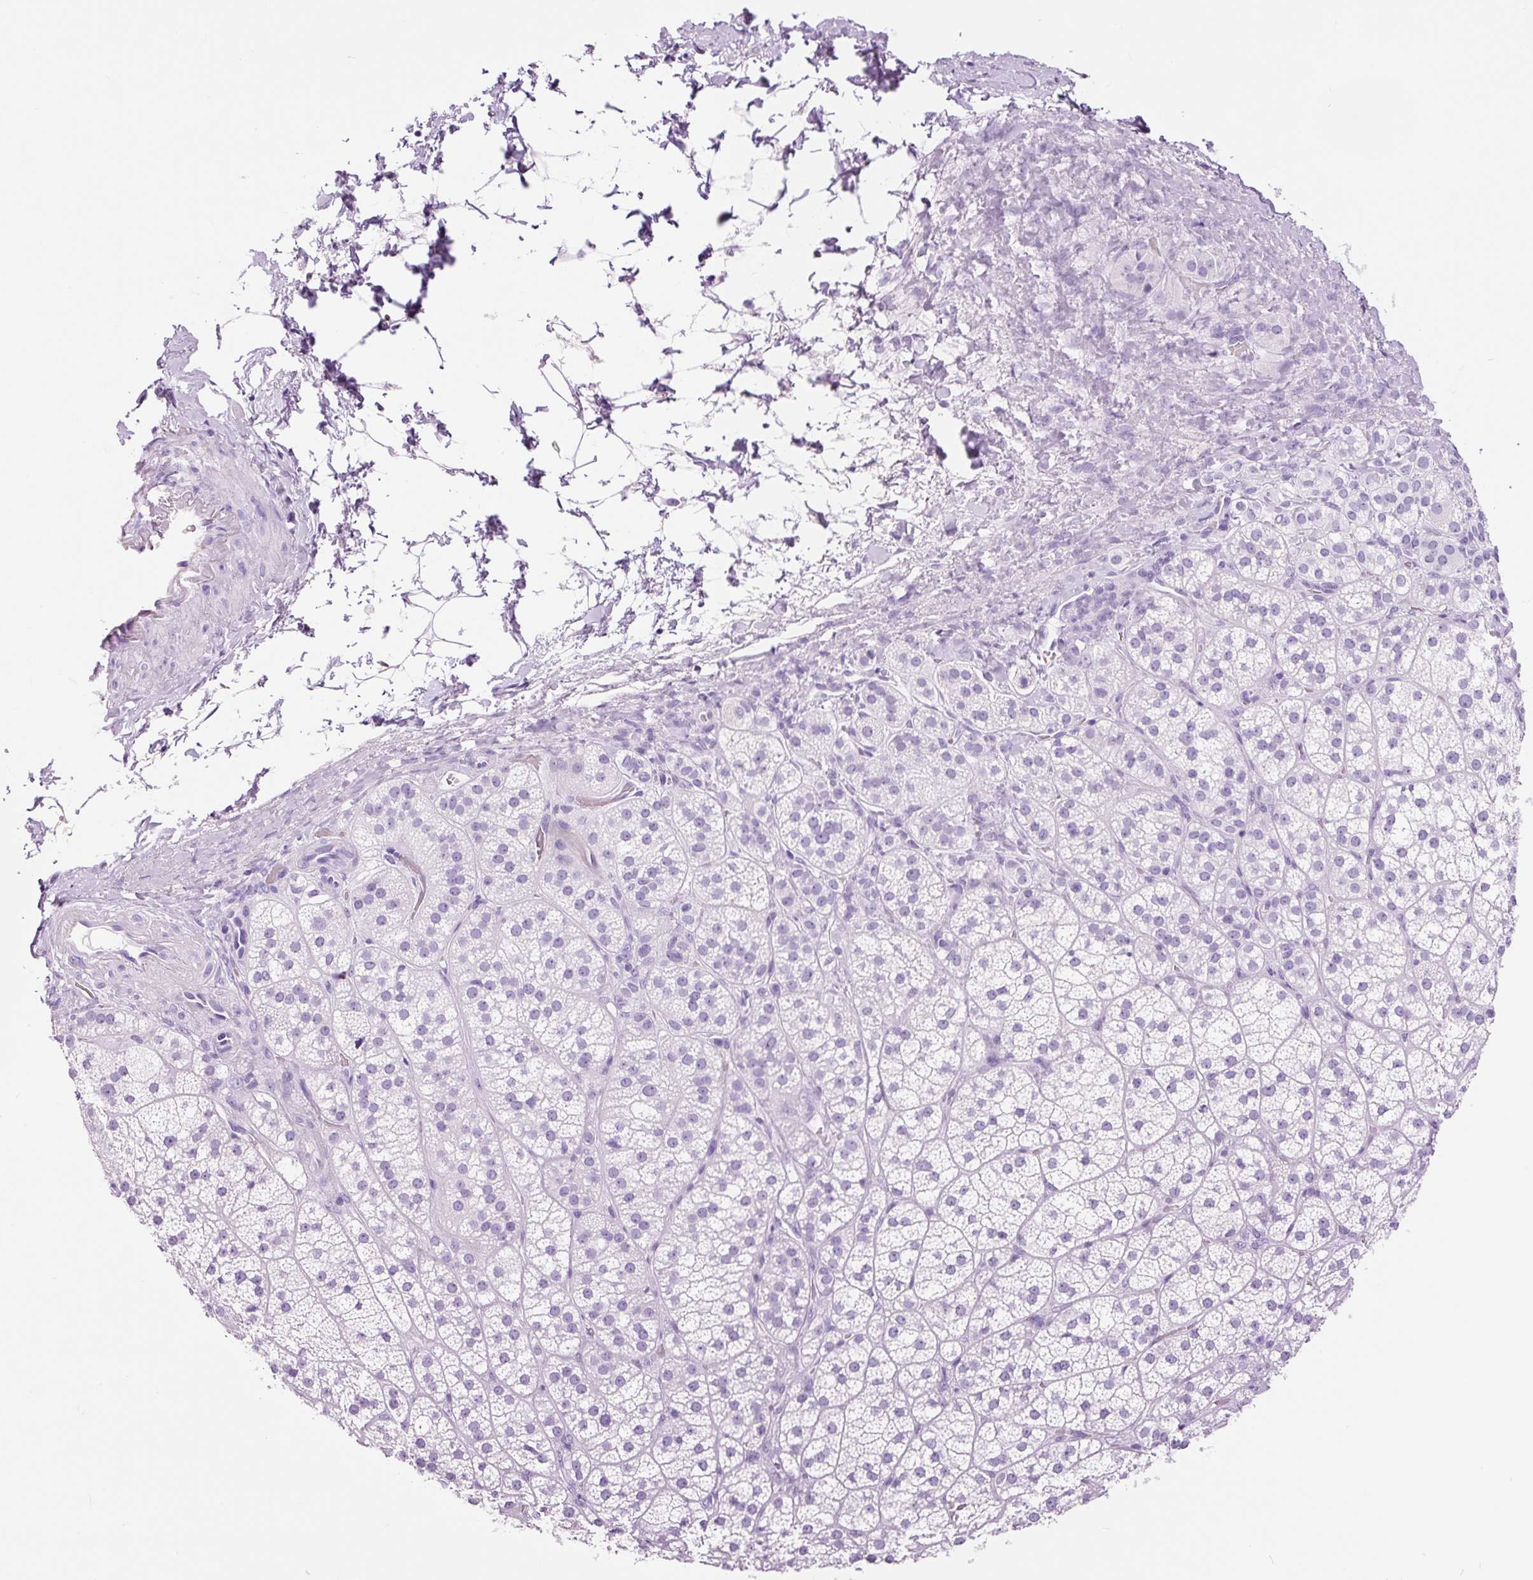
{"staining": {"intensity": "negative", "quantity": "none", "location": "none"}, "tissue": "adrenal gland", "cell_type": "Glandular cells", "image_type": "normal", "snomed": [{"axis": "morphology", "description": "Normal tissue, NOS"}, {"axis": "topography", "description": "Adrenal gland"}], "caption": "IHC of benign human adrenal gland reveals no expression in glandular cells.", "gene": "ADSS1", "patient": {"sex": "female", "age": 60}}